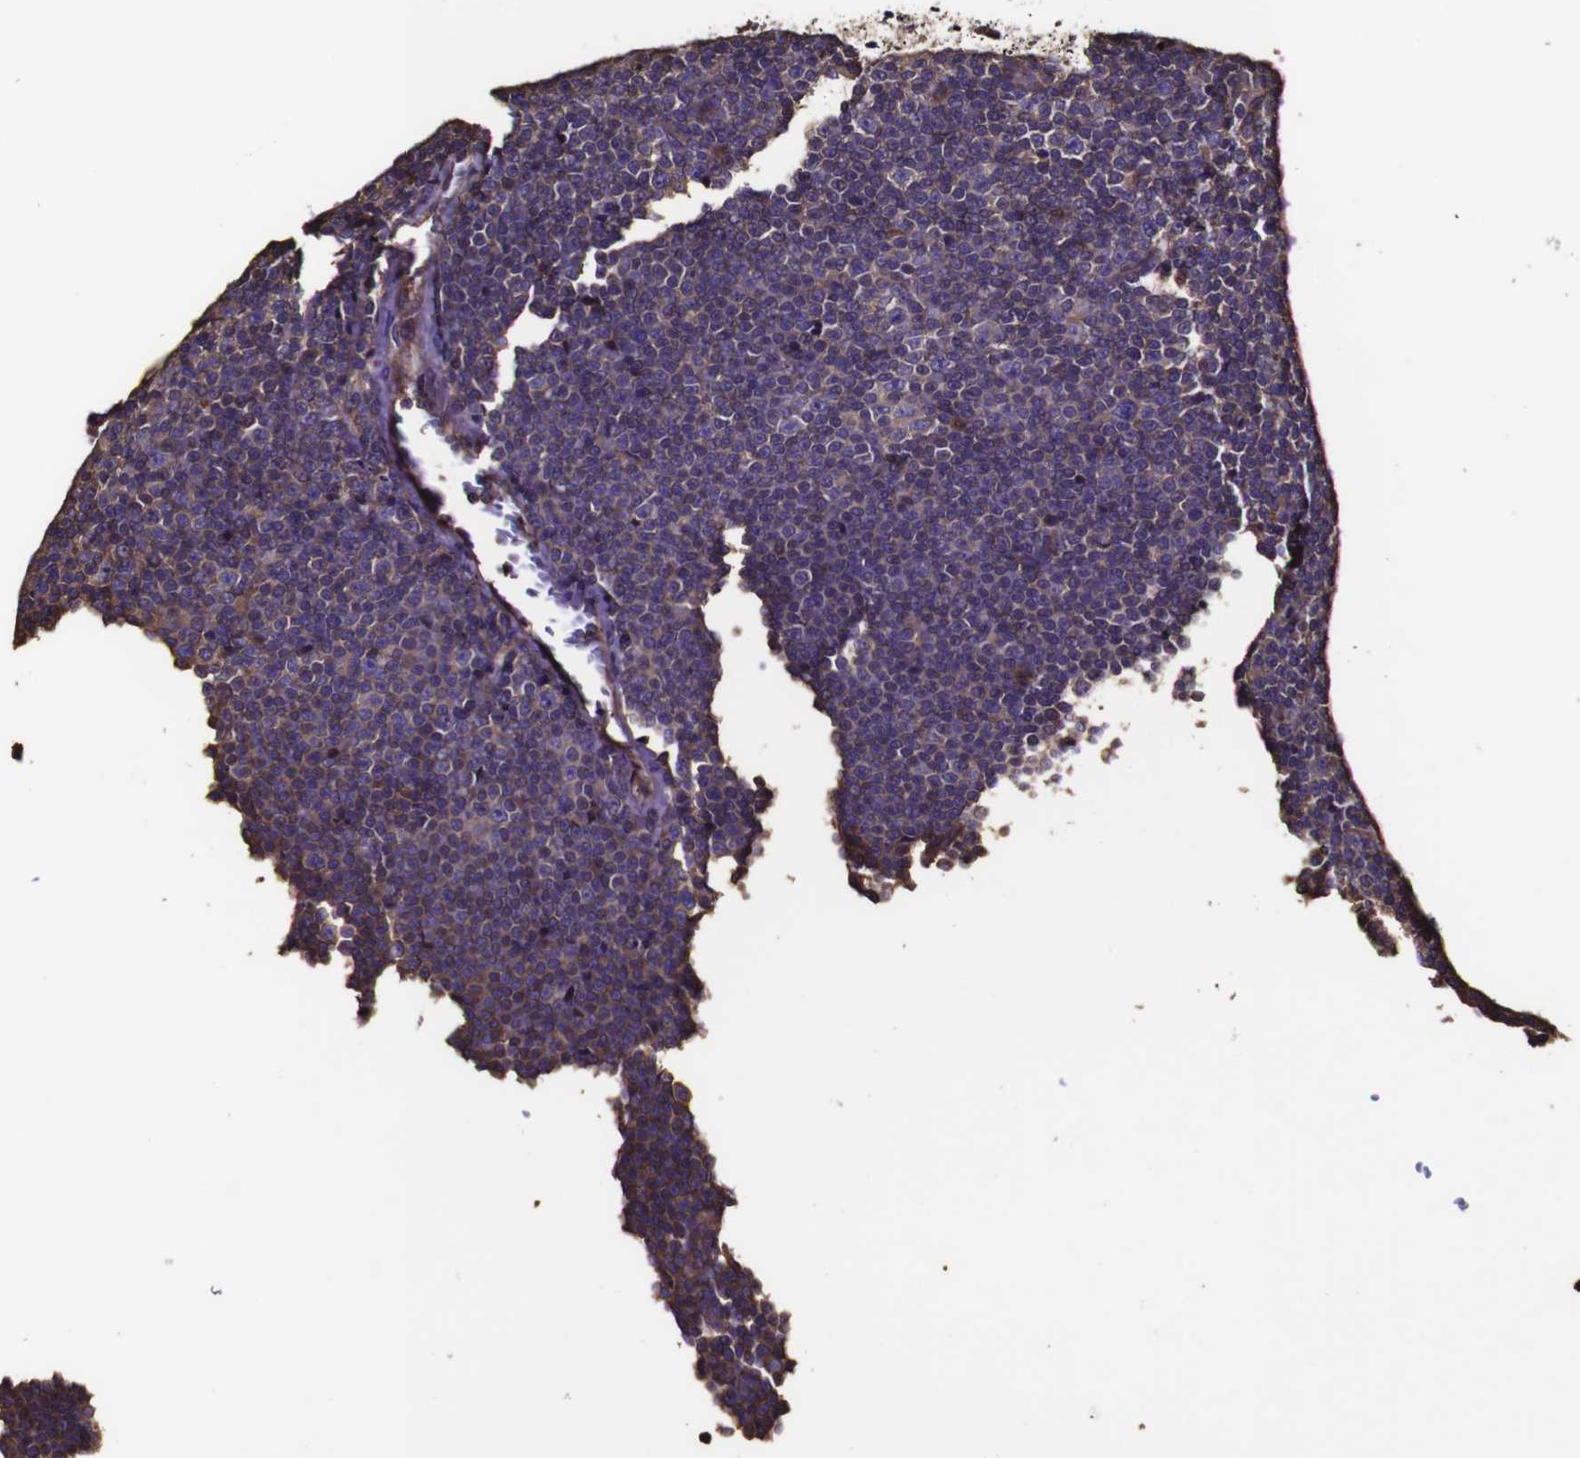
{"staining": {"intensity": "negative", "quantity": "none", "location": "none"}, "tissue": "lymphoma", "cell_type": "Tumor cells", "image_type": "cancer", "snomed": [{"axis": "morphology", "description": "Malignant lymphoma, non-Hodgkin's type, Low grade"}, {"axis": "topography", "description": "Lymph node"}], "caption": "Immunohistochemistry (IHC) photomicrograph of neoplastic tissue: human malignant lymphoma, non-Hodgkin's type (low-grade) stained with DAB reveals no significant protein expression in tumor cells.", "gene": "MSN", "patient": {"sex": "female", "age": 67}}